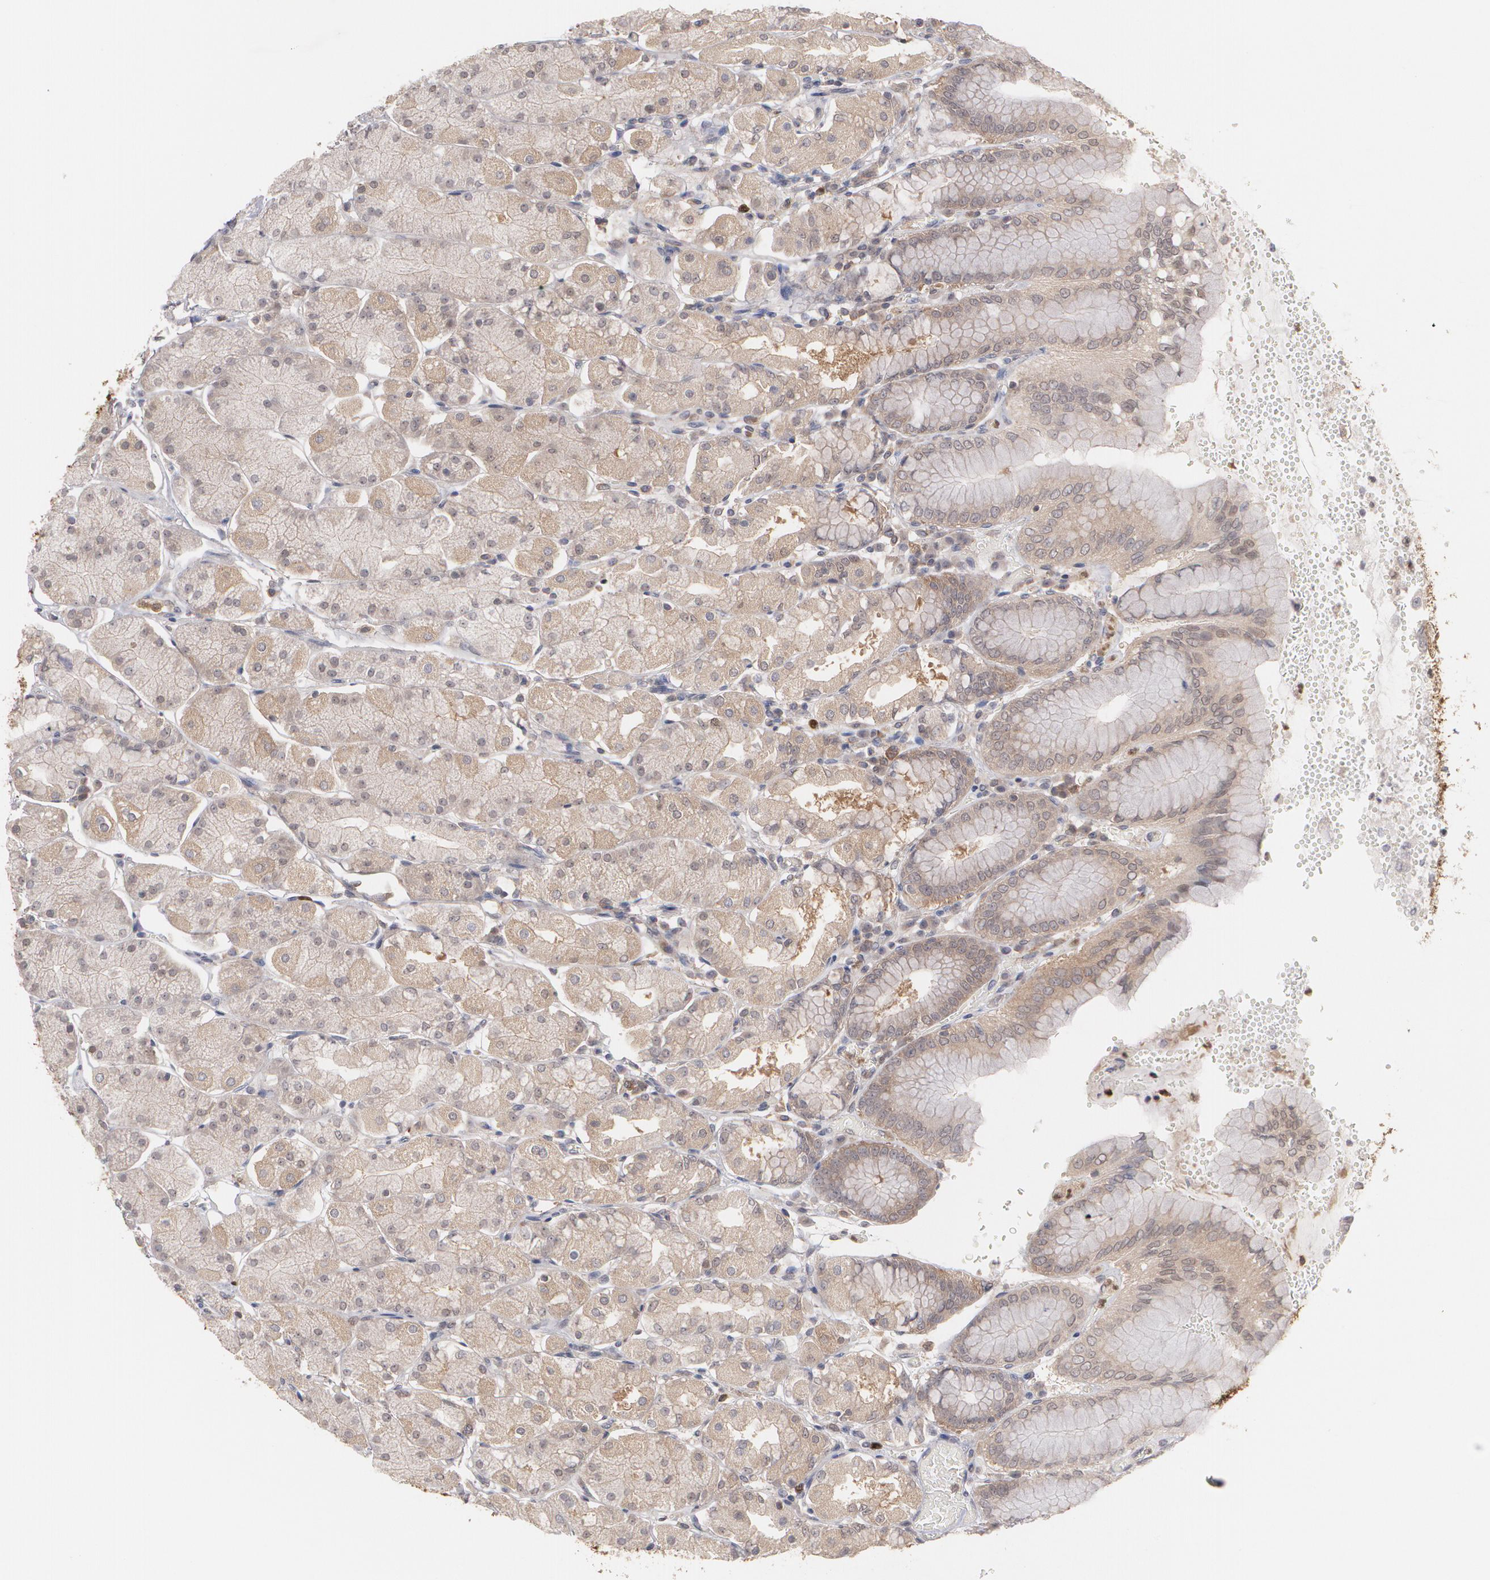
{"staining": {"intensity": "strong", "quantity": "<25%", "location": "cytoplasmic/membranous"}, "tissue": "stomach", "cell_type": "Glandular cells", "image_type": "normal", "snomed": [{"axis": "morphology", "description": "Normal tissue, NOS"}, {"axis": "topography", "description": "Stomach, upper"}, {"axis": "topography", "description": "Stomach"}], "caption": "Strong cytoplasmic/membranous protein positivity is identified in about <25% of glandular cells in stomach.", "gene": "HTT", "patient": {"sex": "male", "age": 76}}